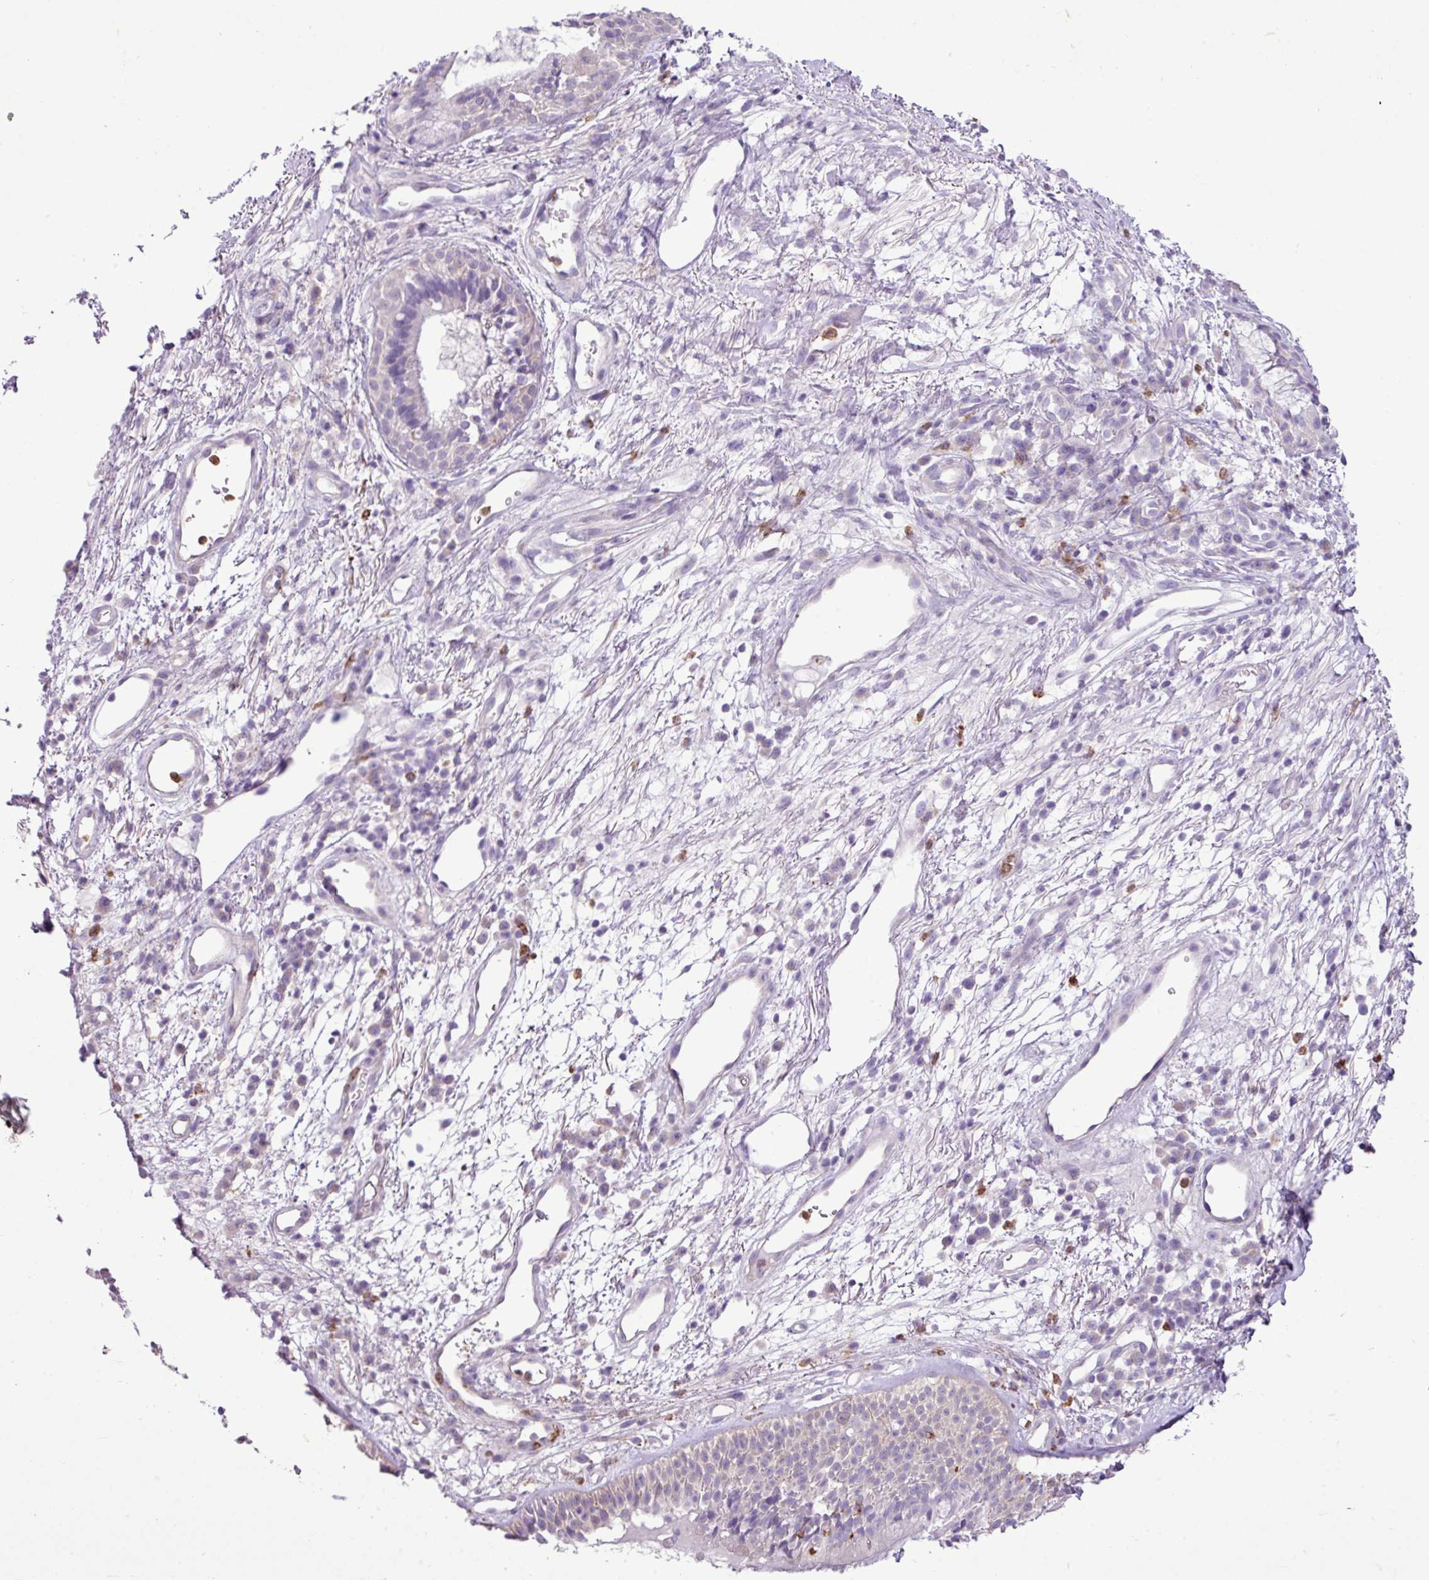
{"staining": {"intensity": "weak", "quantity": "<25%", "location": "cytoplasmic/membranous"}, "tissue": "nasopharynx", "cell_type": "Respiratory epithelial cells", "image_type": "normal", "snomed": [{"axis": "morphology", "description": "Normal tissue, NOS"}, {"axis": "topography", "description": "Cartilage tissue"}, {"axis": "topography", "description": "Nasopharynx"}, {"axis": "topography", "description": "Thyroid gland"}], "caption": "Immunohistochemical staining of benign nasopharynx demonstrates no significant positivity in respiratory epithelial cells. (Brightfield microscopy of DAB (3,3'-diaminobenzidine) immunohistochemistry at high magnification).", "gene": "ZSCAN5A", "patient": {"sex": "male", "age": 63}}